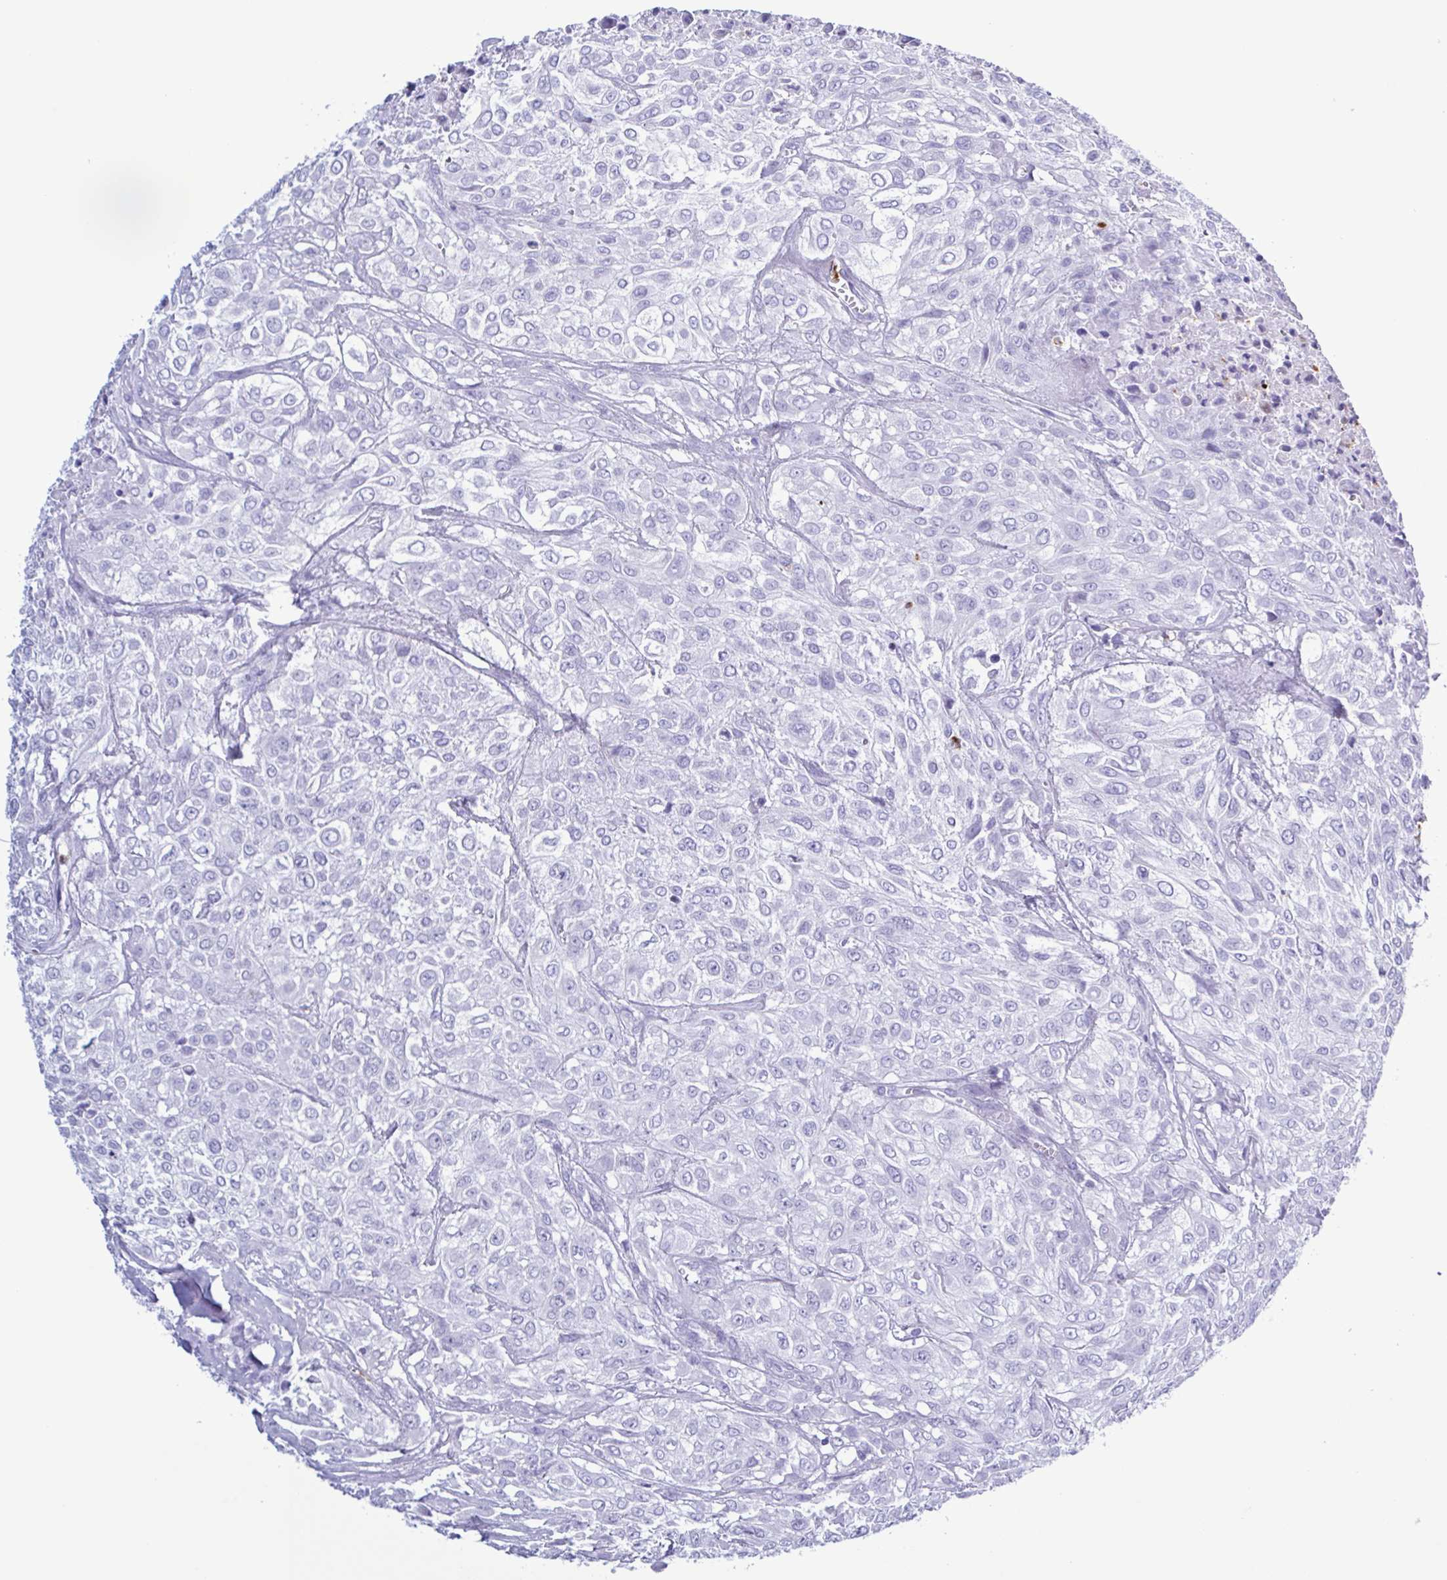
{"staining": {"intensity": "negative", "quantity": "none", "location": "none"}, "tissue": "urothelial cancer", "cell_type": "Tumor cells", "image_type": "cancer", "snomed": [{"axis": "morphology", "description": "Urothelial carcinoma, High grade"}, {"axis": "topography", "description": "Urinary bladder"}], "caption": "Immunohistochemistry of urothelial cancer exhibits no expression in tumor cells.", "gene": "LTF", "patient": {"sex": "male", "age": 57}}